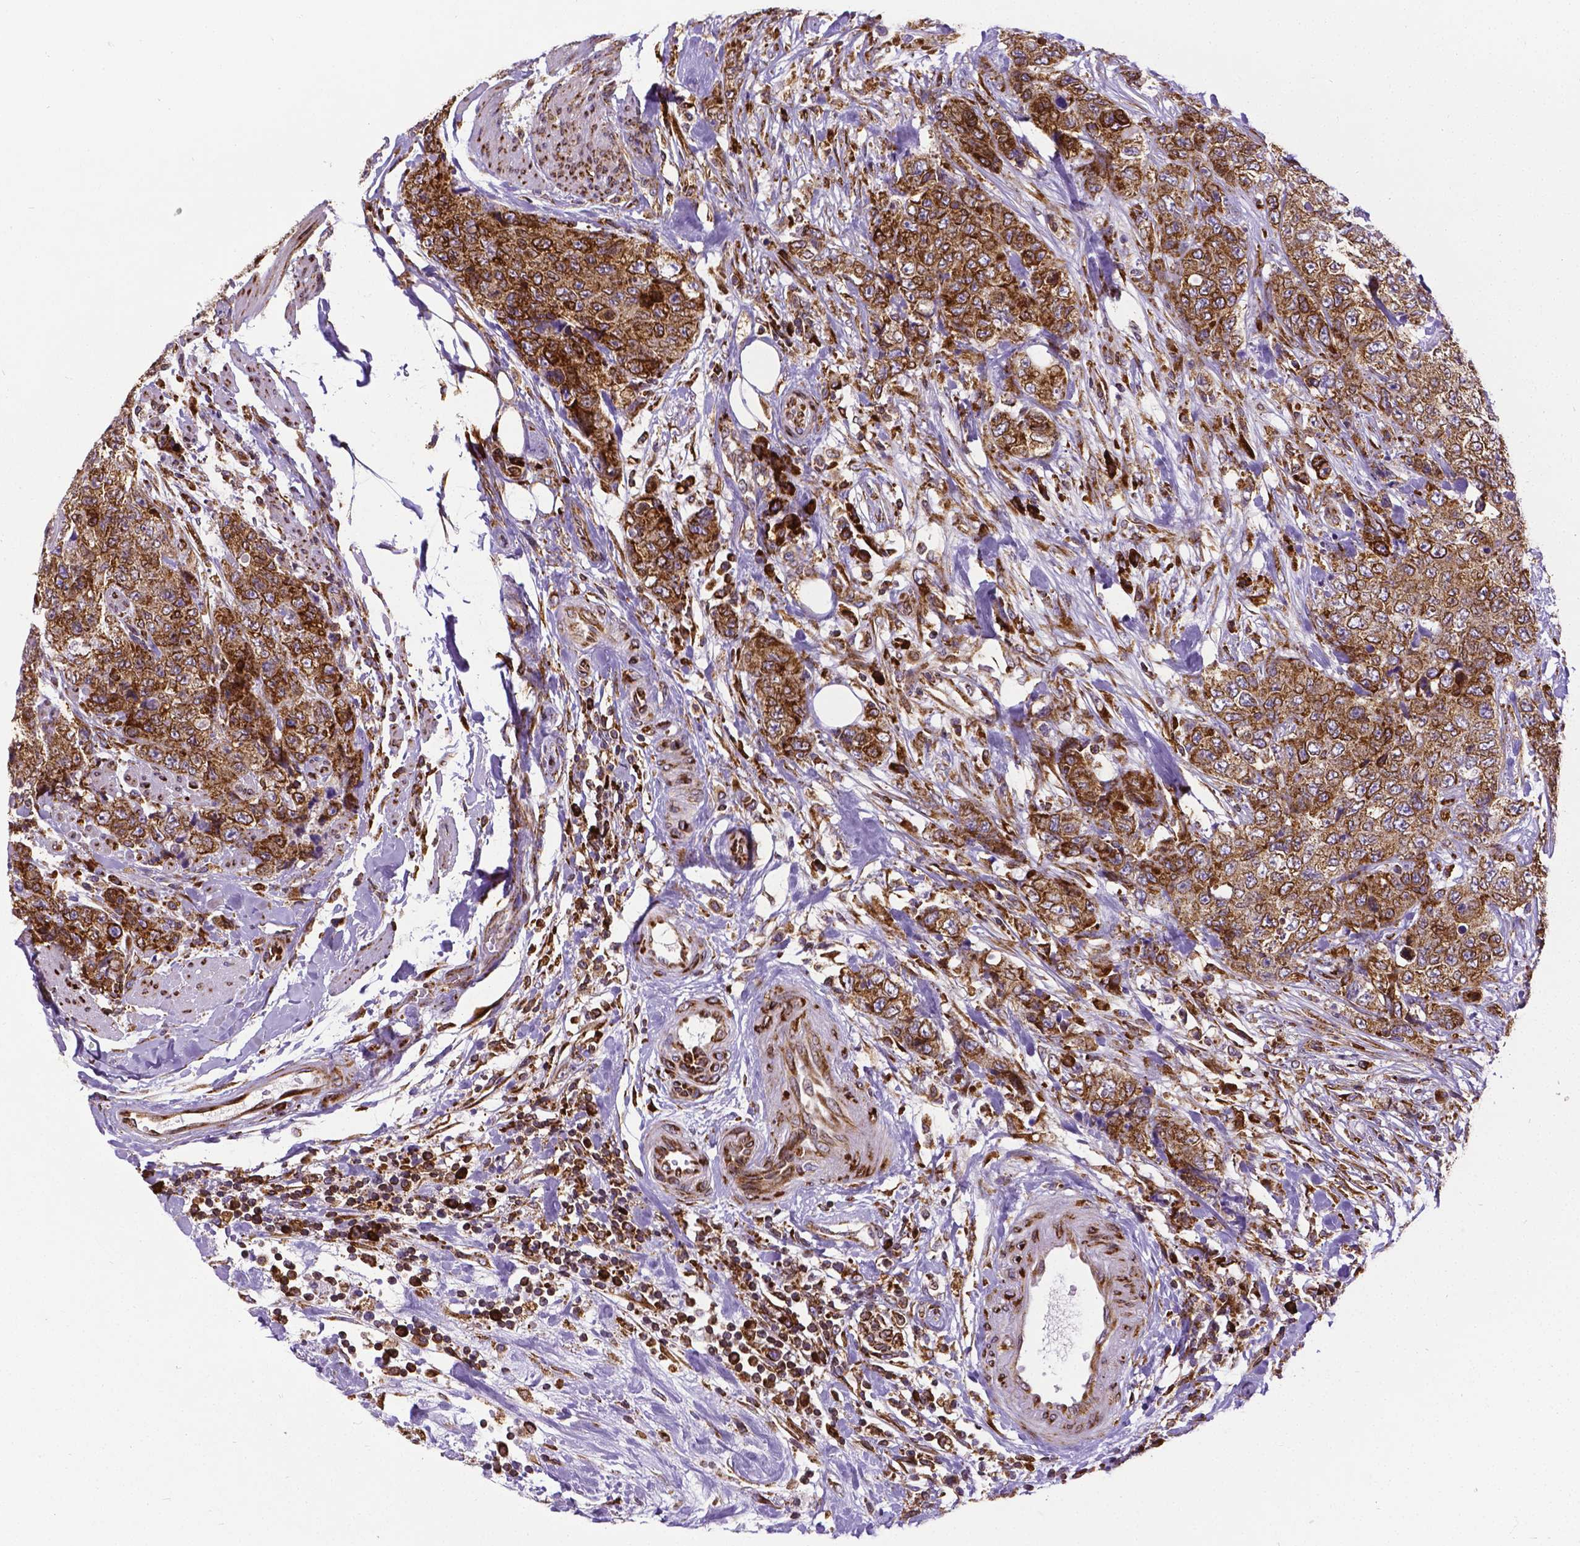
{"staining": {"intensity": "strong", "quantity": ">75%", "location": "cytoplasmic/membranous"}, "tissue": "urothelial cancer", "cell_type": "Tumor cells", "image_type": "cancer", "snomed": [{"axis": "morphology", "description": "Urothelial carcinoma, High grade"}, {"axis": "topography", "description": "Urinary bladder"}], "caption": "Immunohistochemical staining of high-grade urothelial carcinoma reveals high levels of strong cytoplasmic/membranous protein positivity in about >75% of tumor cells.", "gene": "MTDH", "patient": {"sex": "female", "age": 78}}